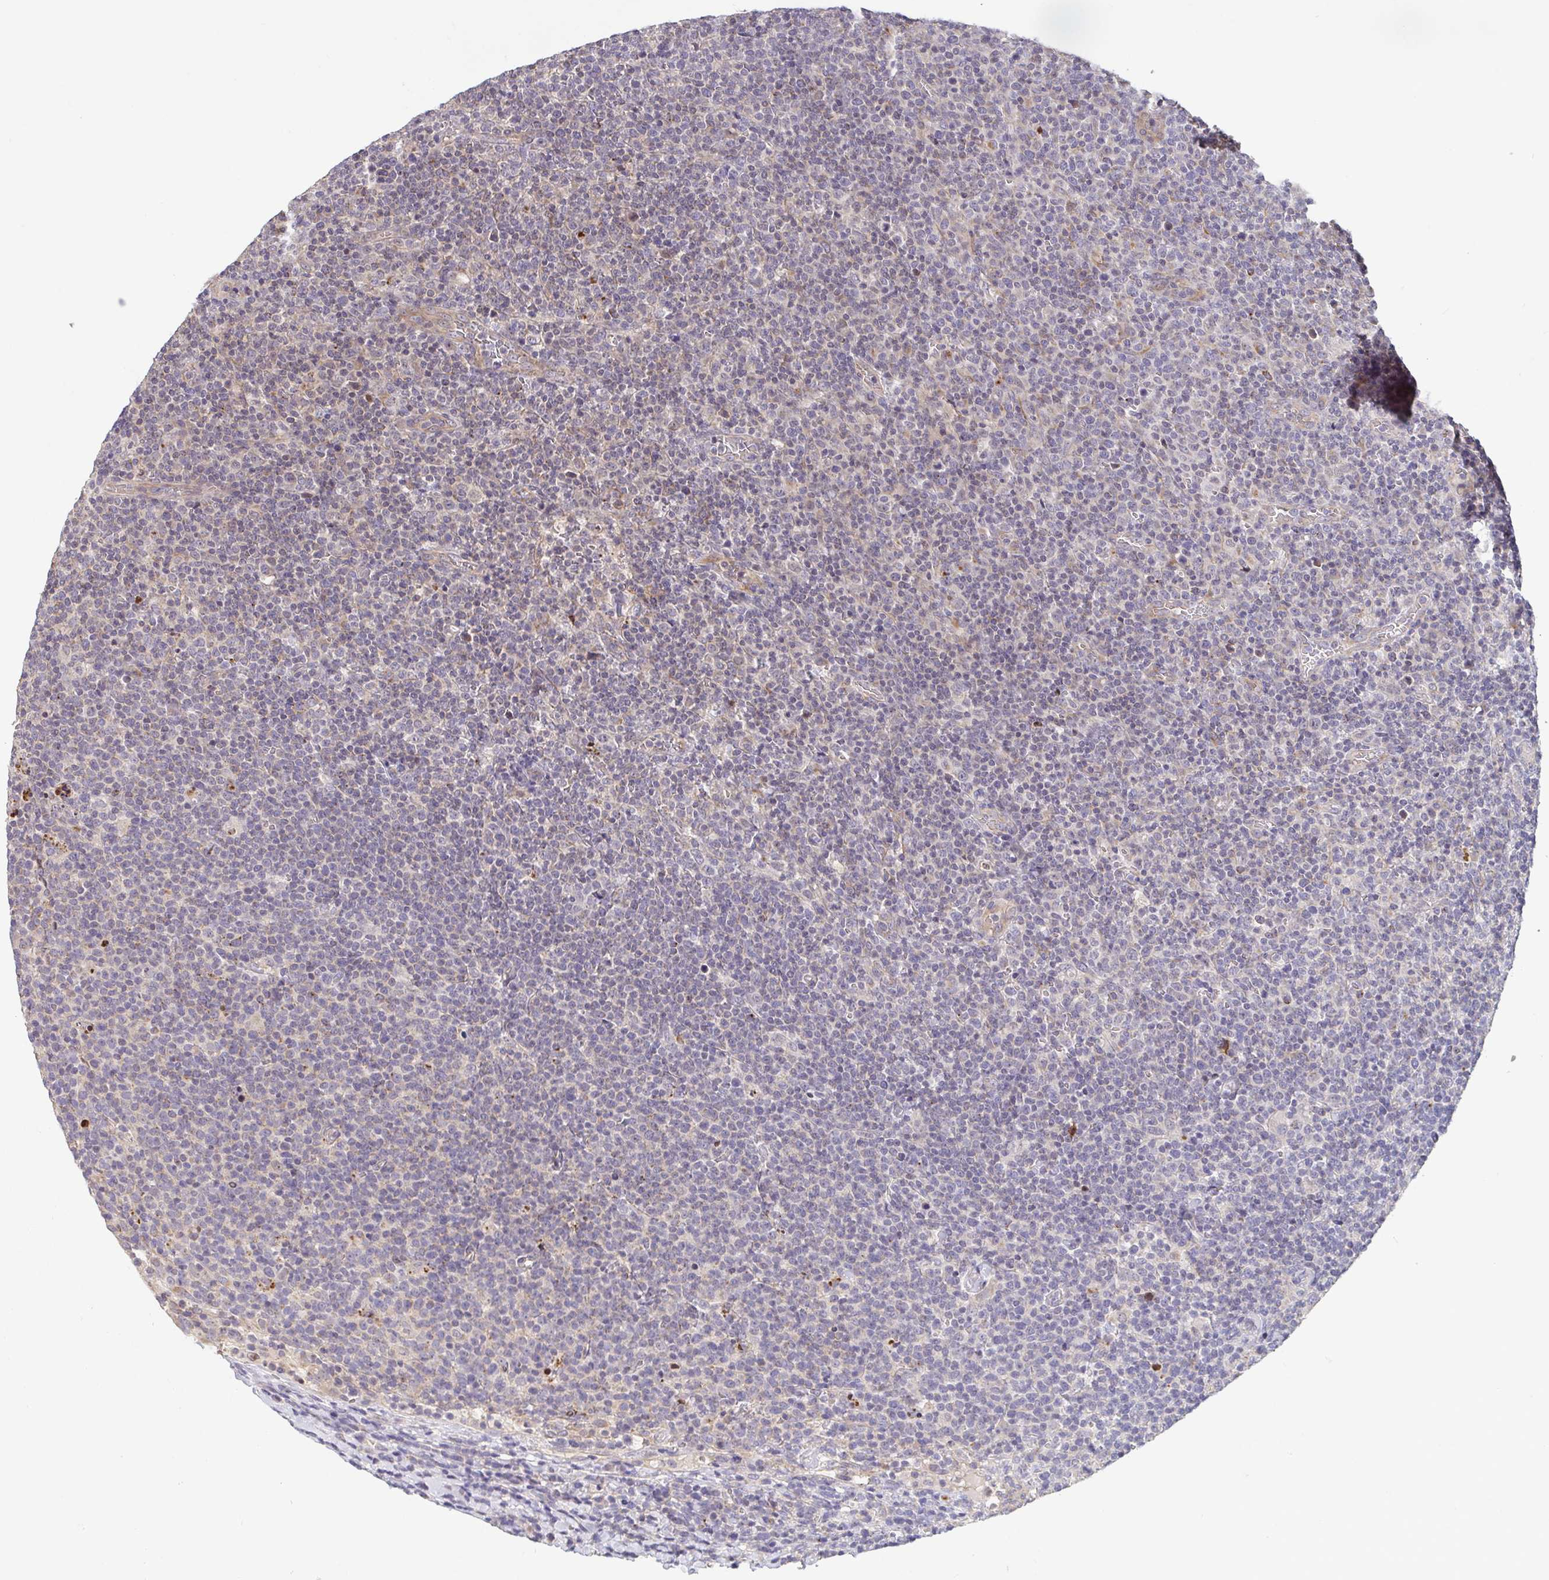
{"staining": {"intensity": "negative", "quantity": "none", "location": "none"}, "tissue": "lymphoma", "cell_type": "Tumor cells", "image_type": "cancer", "snomed": [{"axis": "morphology", "description": "Malignant lymphoma, non-Hodgkin's type, High grade"}, {"axis": "topography", "description": "Lymph node"}], "caption": "The immunohistochemistry (IHC) micrograph has no significant staining in tumor cells of malignant lymphoma, non-Hodgkin's type (high-grade) tissue. (DAB immunohistochemistry, high magnification).", "gene": "OSBPL7", "patient": {"sex": "male", "age": 61}}